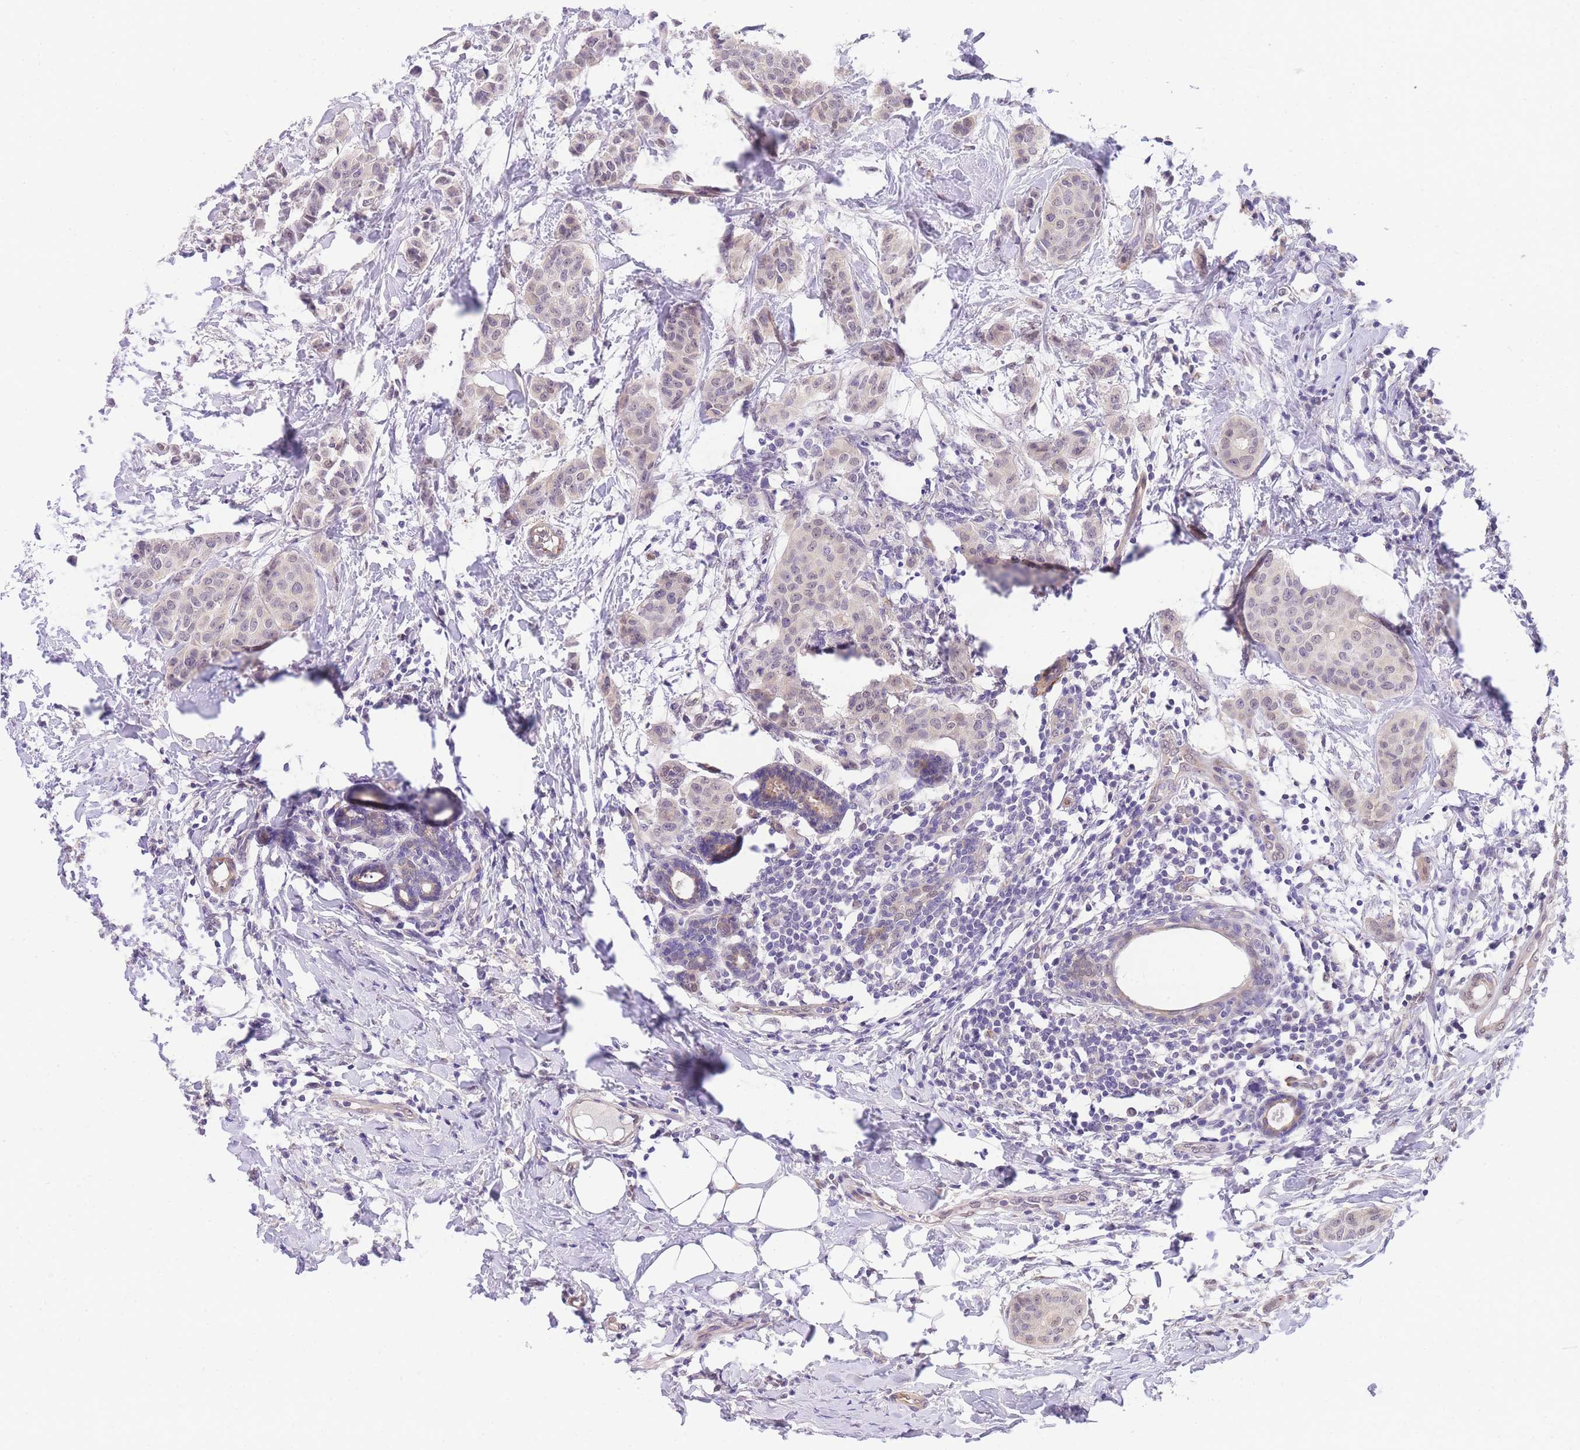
{"staining": {"intensity": "negative", "quantity": "none", "location": "none"}, "tissue": "breast cancer", "cell_type": "Tumor cells", "image_type": "cancer", "snomed": [{"axis": "morphology", "description": "Duct carcinoma"}, {"axis": "topography", "description": "Breast"}], "caption": "There is no significant staining in tumor cells of breast infiltrating ductal carcinoma.", "gene": "S100PBP", "patient": {"sex": "female", "age": 40}}